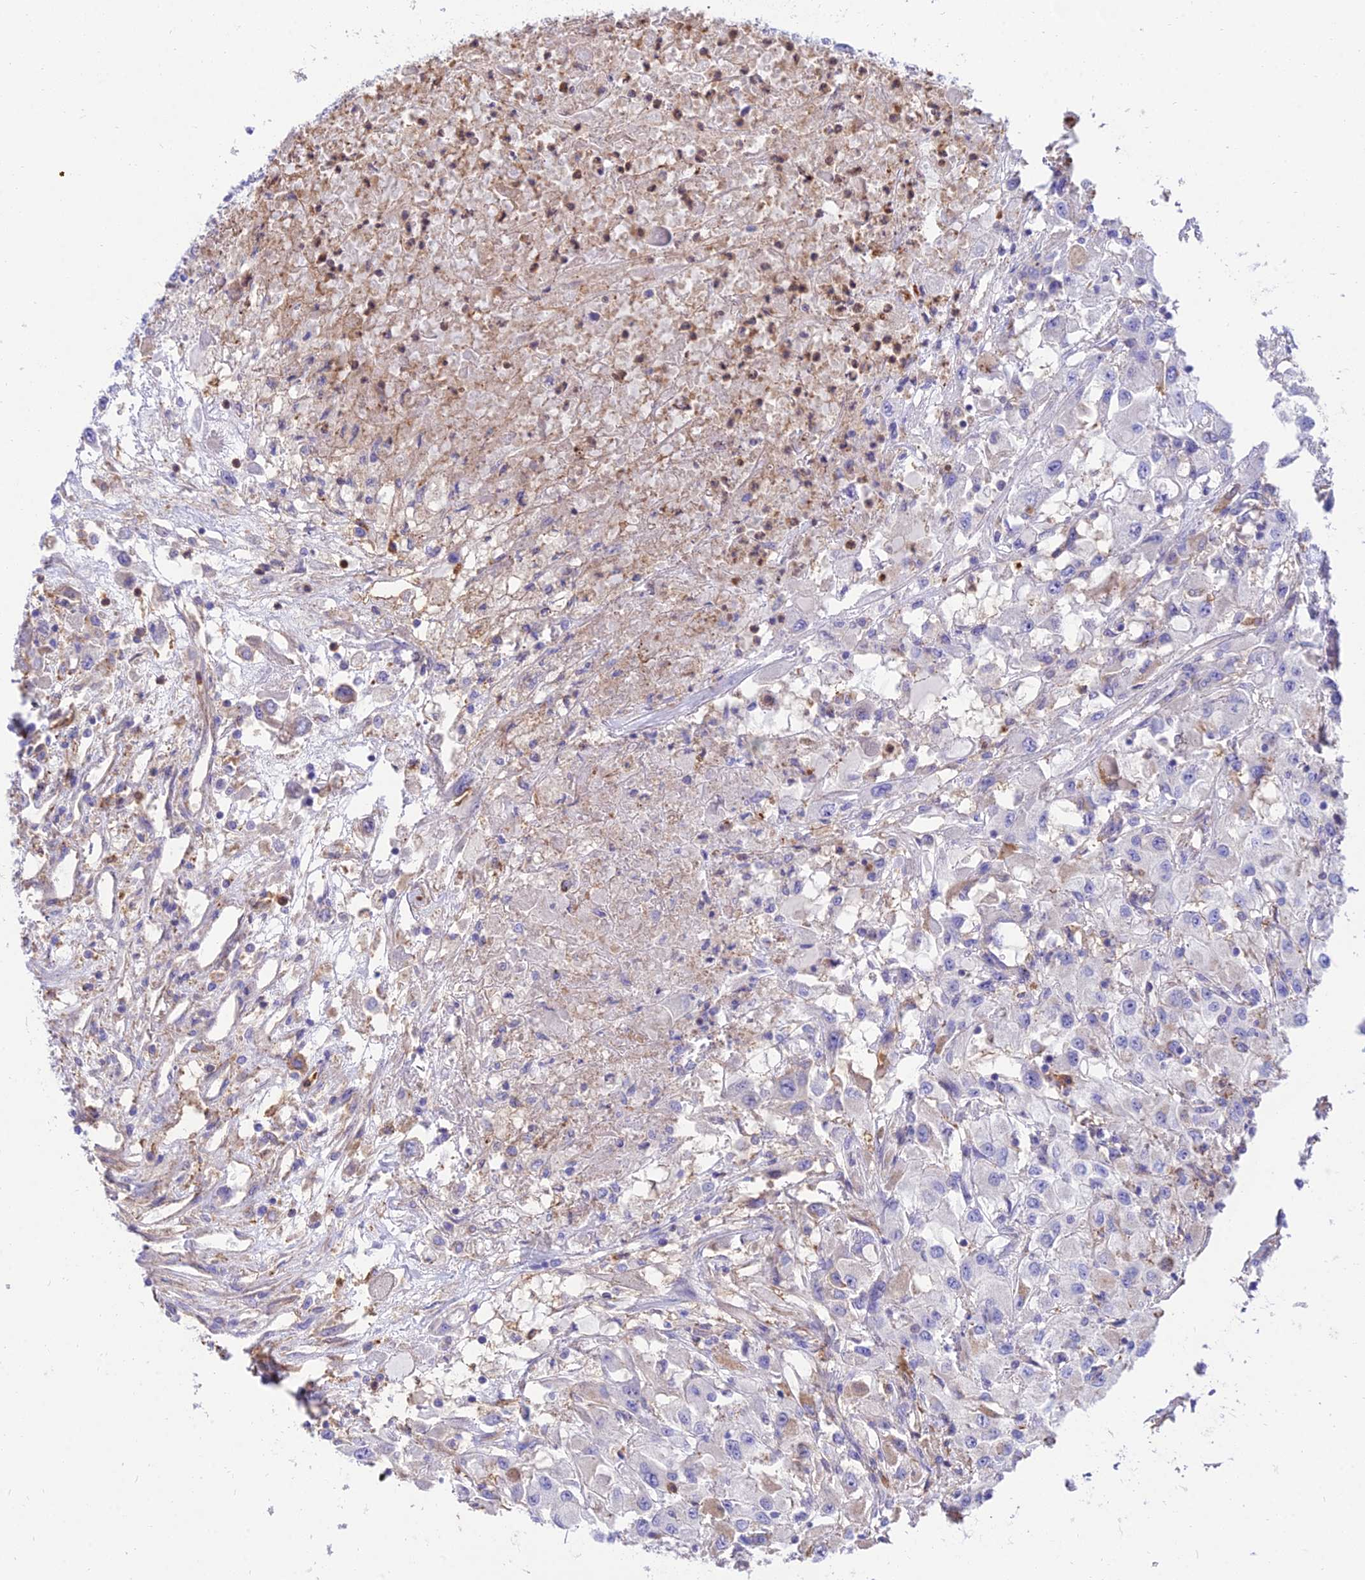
{"staining": {"intensity": "negative", "quantity": "none", "location": "none"}, "tissue": "renal cancer", "cell_type": "Tumor cells", "image_type": "cancer", "snomed": [{"axis": "morphology", "description": "Adenocarcinoma, NOS"}, {"axis": "topography", "description": "Kidney"}], "caption": "This is an immunohistochemistry micrograph of human renal cancer (adenocarcinoma). There is no expression in tumor cells.", "gene": "SREK1IP1", "patient": {"sex": "female", "age": 67}}